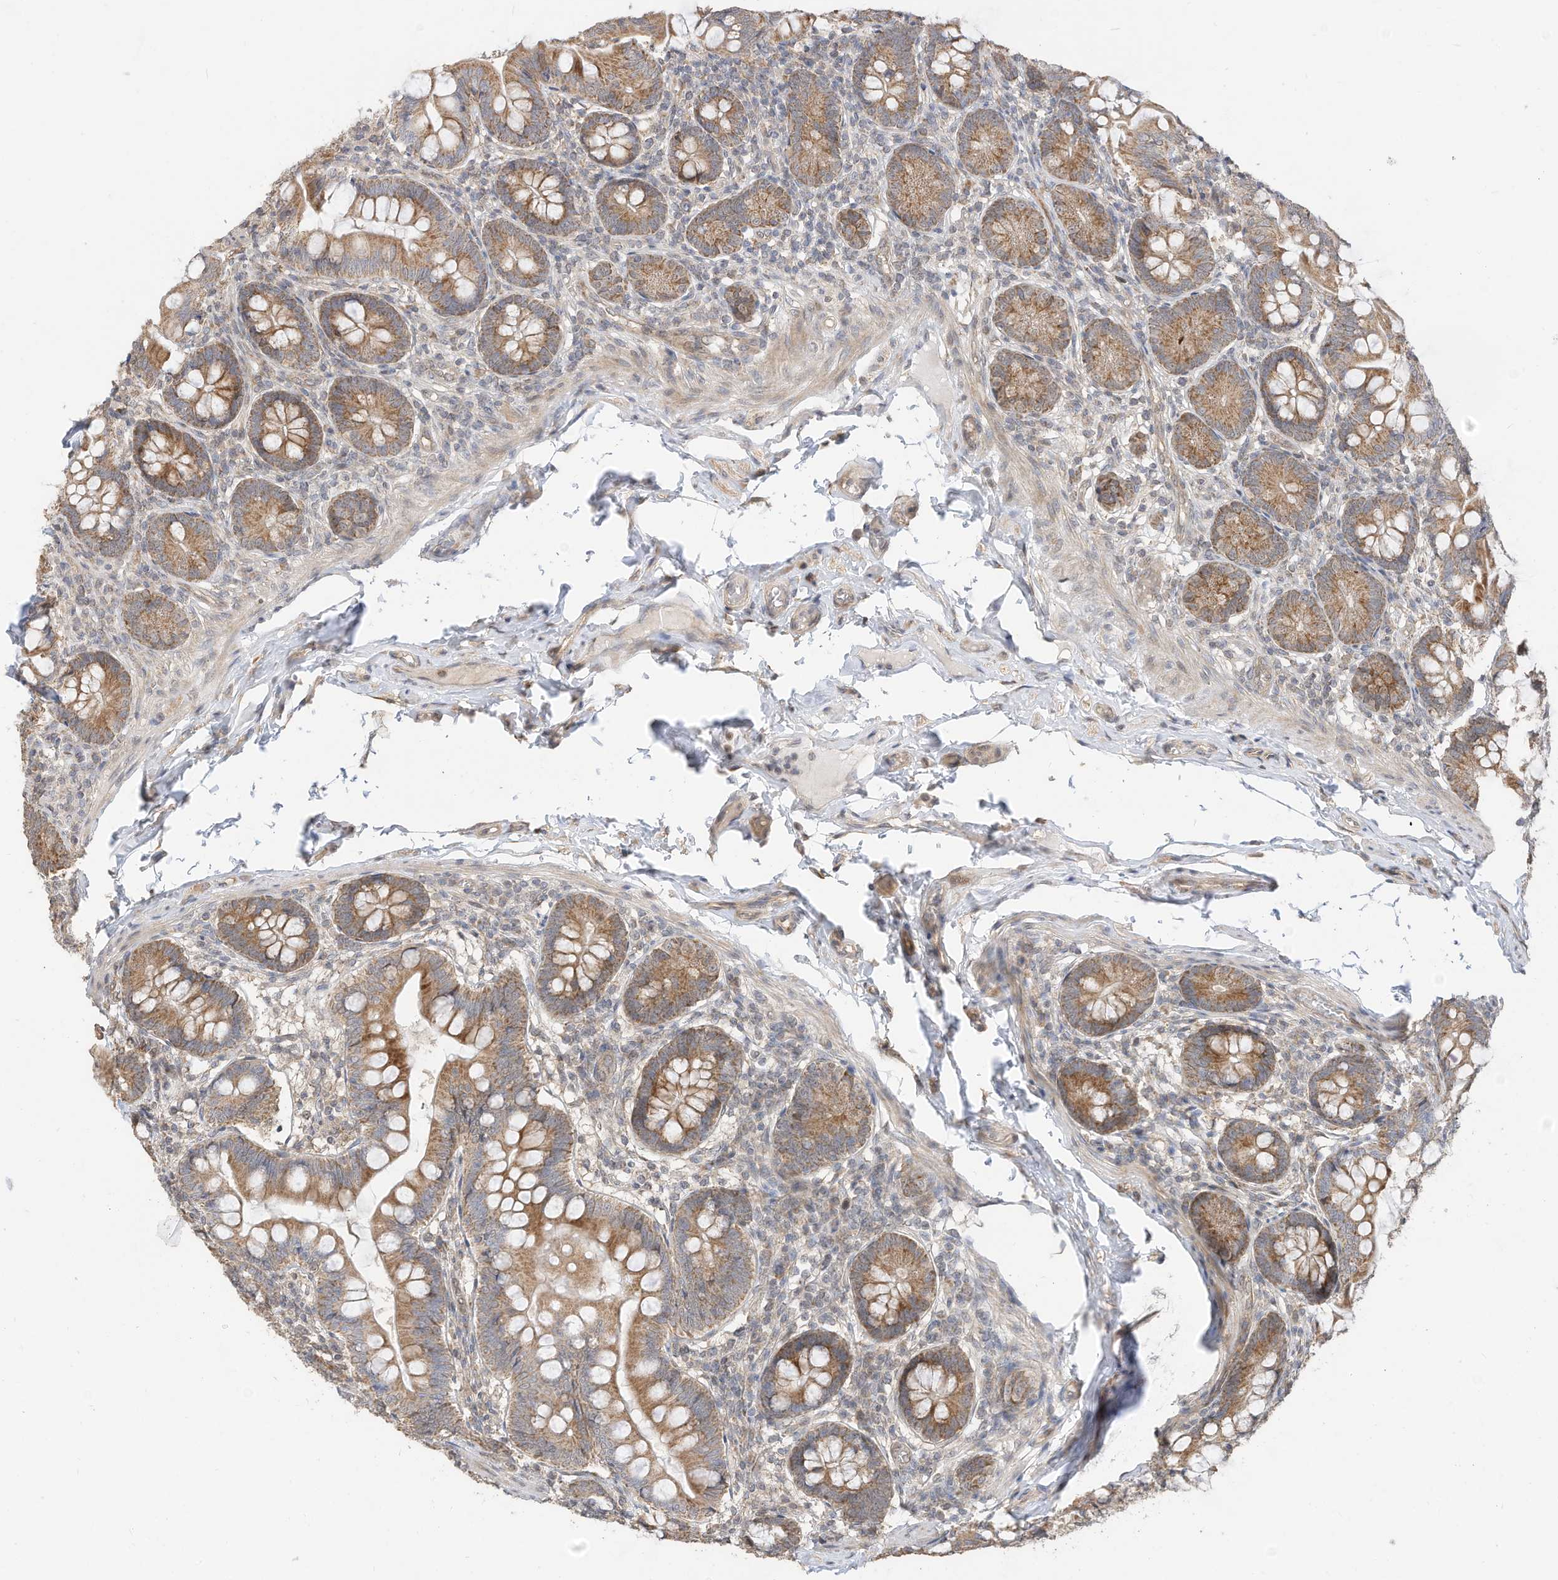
{"staining": {"intensity": "moderate", "quantity": ">75%", "location": "cytoplasmic/membranous"}, "tissue": "small intestine", "cell_type": "Glandular cells", "image_type": "normal", "snomed": [{"axis": "morphology", "description": "Normal tissue, NOS"}, {"axis": "topography", "description": "Small intestine"}], "caption": "Glandular cells demonstrate medium levels of moderate cytoplasmic/membranous staining in approximately >75% of cells in unremarkable small intestine. (brown staining indicates protein expression, while blue staining denotes nuclei).", "gene": "CAGE1", "patient": {"sex": "male", "age": 7}}